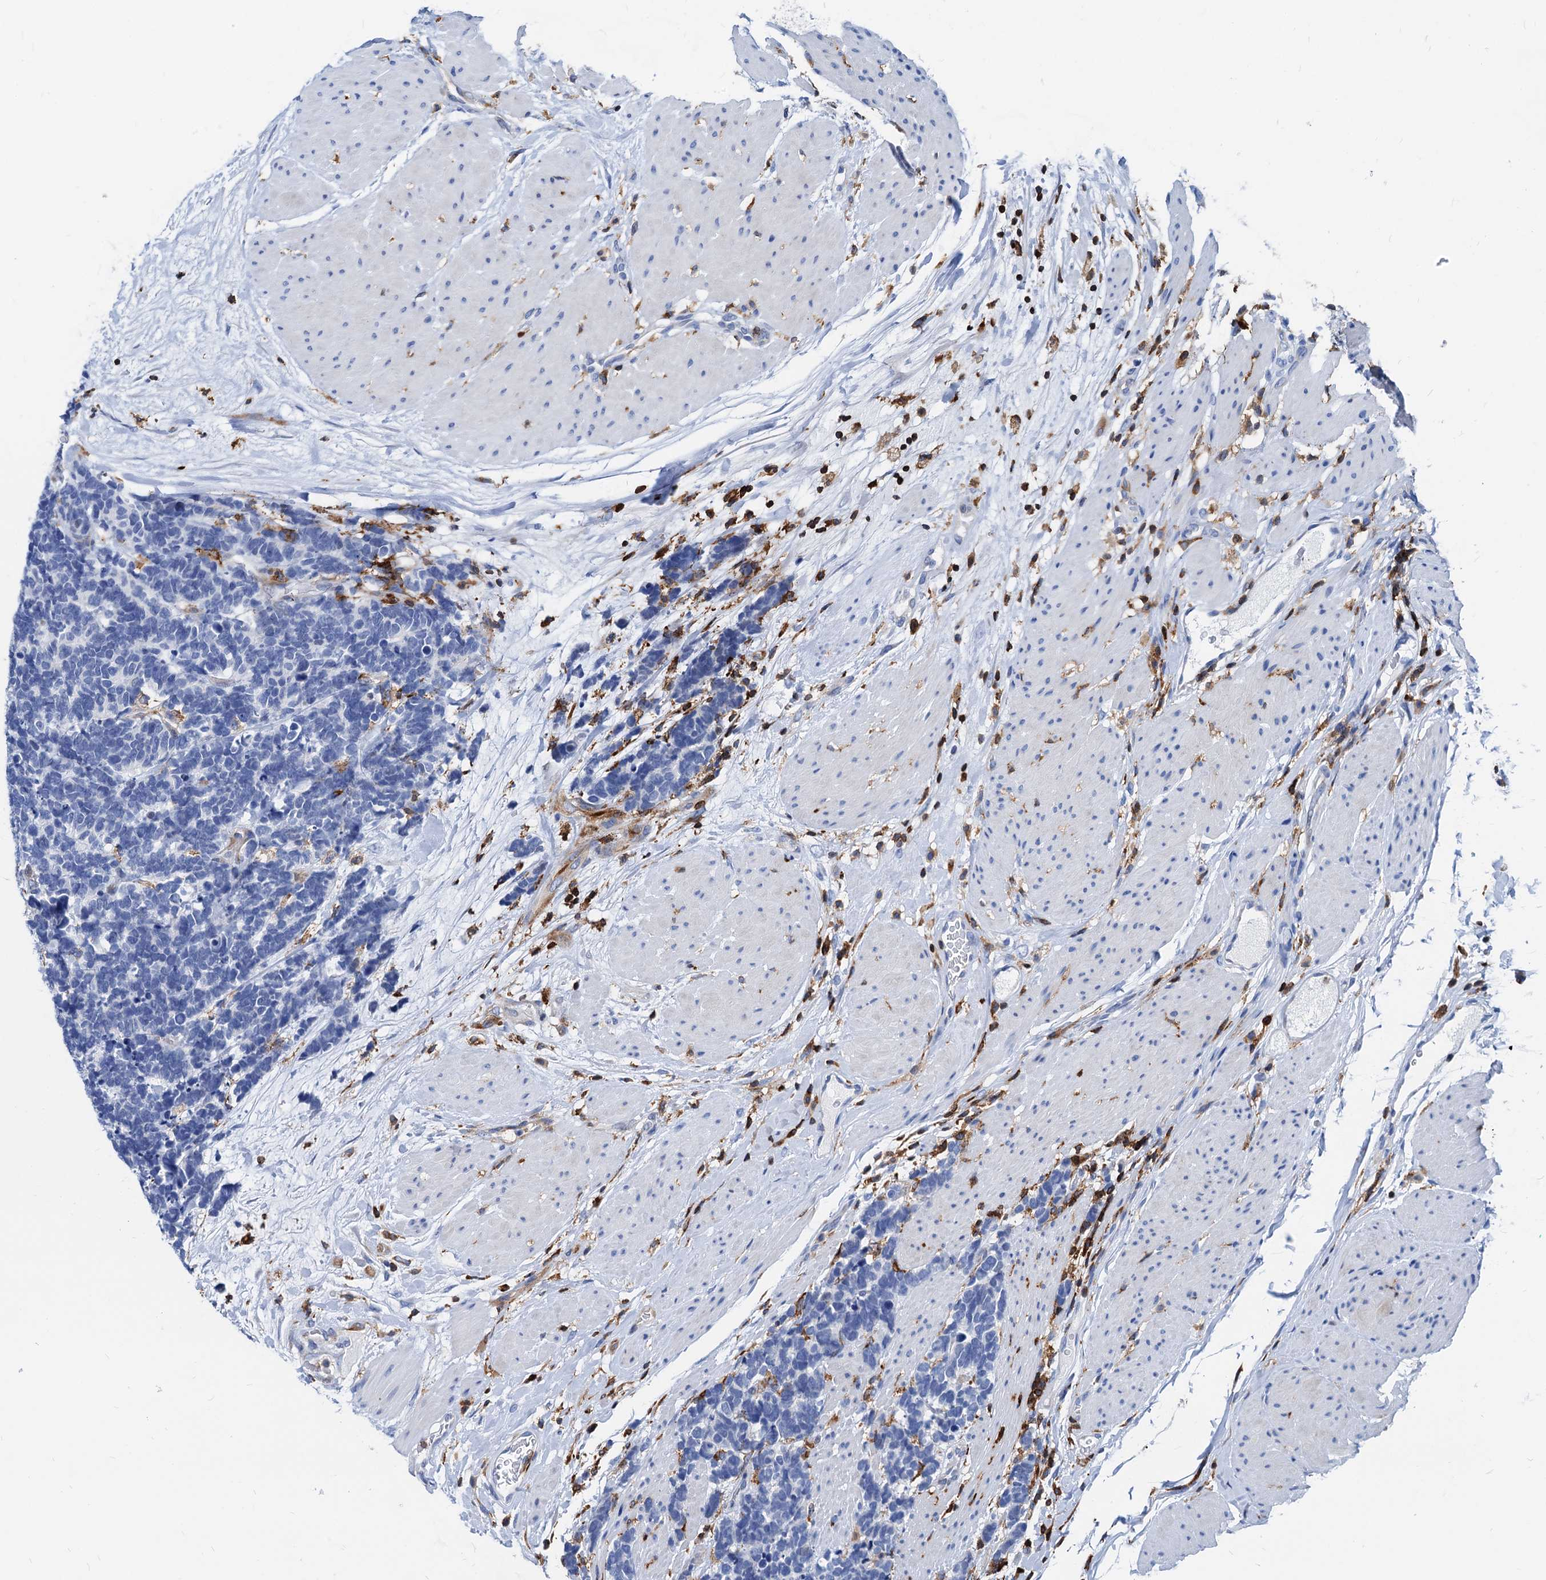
{"staining": {"intensity": "negative", "quantity": "none", "location": "none"}, "tissue": "carcinoid", "cell_type": "Tumor cells", "image_type": "cancer", "snomed": [{"axis": "morphology", "description": "Carcinoma, NOS"}, {"axis": "morphology", "description": "Carcinoid, malignant, NOS"}, {"axis": "topography", "description": "Urinary bladder"}], "caption": "Histopathology image shows no significant protein staining in tumor cells of carcinoid (malignant). The staining is performed using DAB brown chromogen with nuclei counter-stained in using hematoxylin.", "gene": "LCP2", "patient": {"sex": "male", "age": 57}}